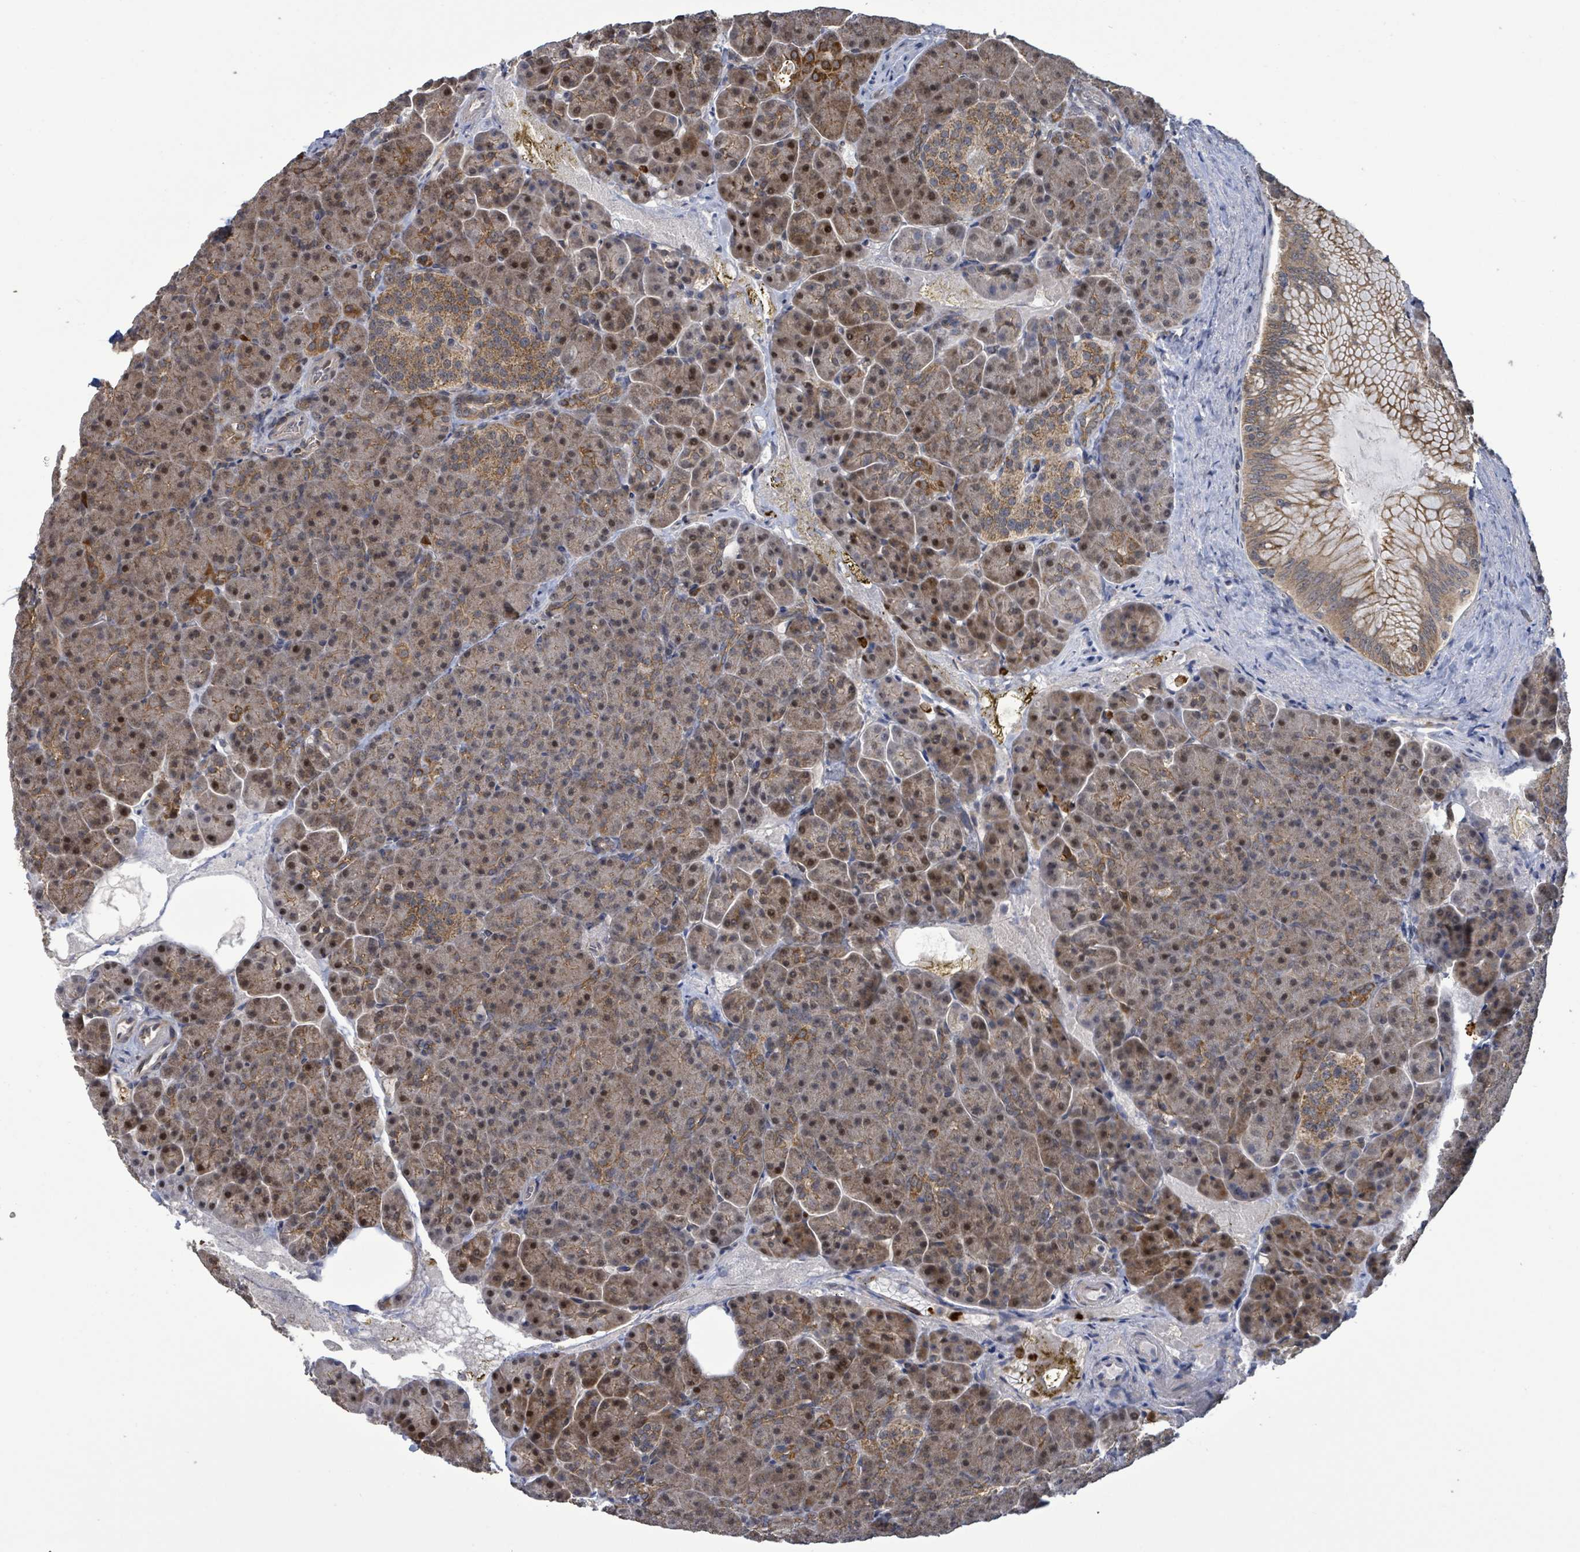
{"staining": {"intensity": "moderate", "quantity": ">75%", "location": "cytoplasmic/membranous,nuclear"}, "tissue": "pancreas", "cell_type": "Exocrine glandular cells", "image_type": "normal", "snomed": [{"axis": "morphology", "description": "Normal tissue, NOS"}, {"axis": "topography", "description": "Pancreas"}], "caption": "Immunohistochemical staining of benign human pancreas displays >75% levels of moderate cytoplasmic/membranous,nuclear protein staining in approximately >75% of exocrine glandular cells.", "gene": "COQ6", "patient": {"sex": "female", "age": 74}}